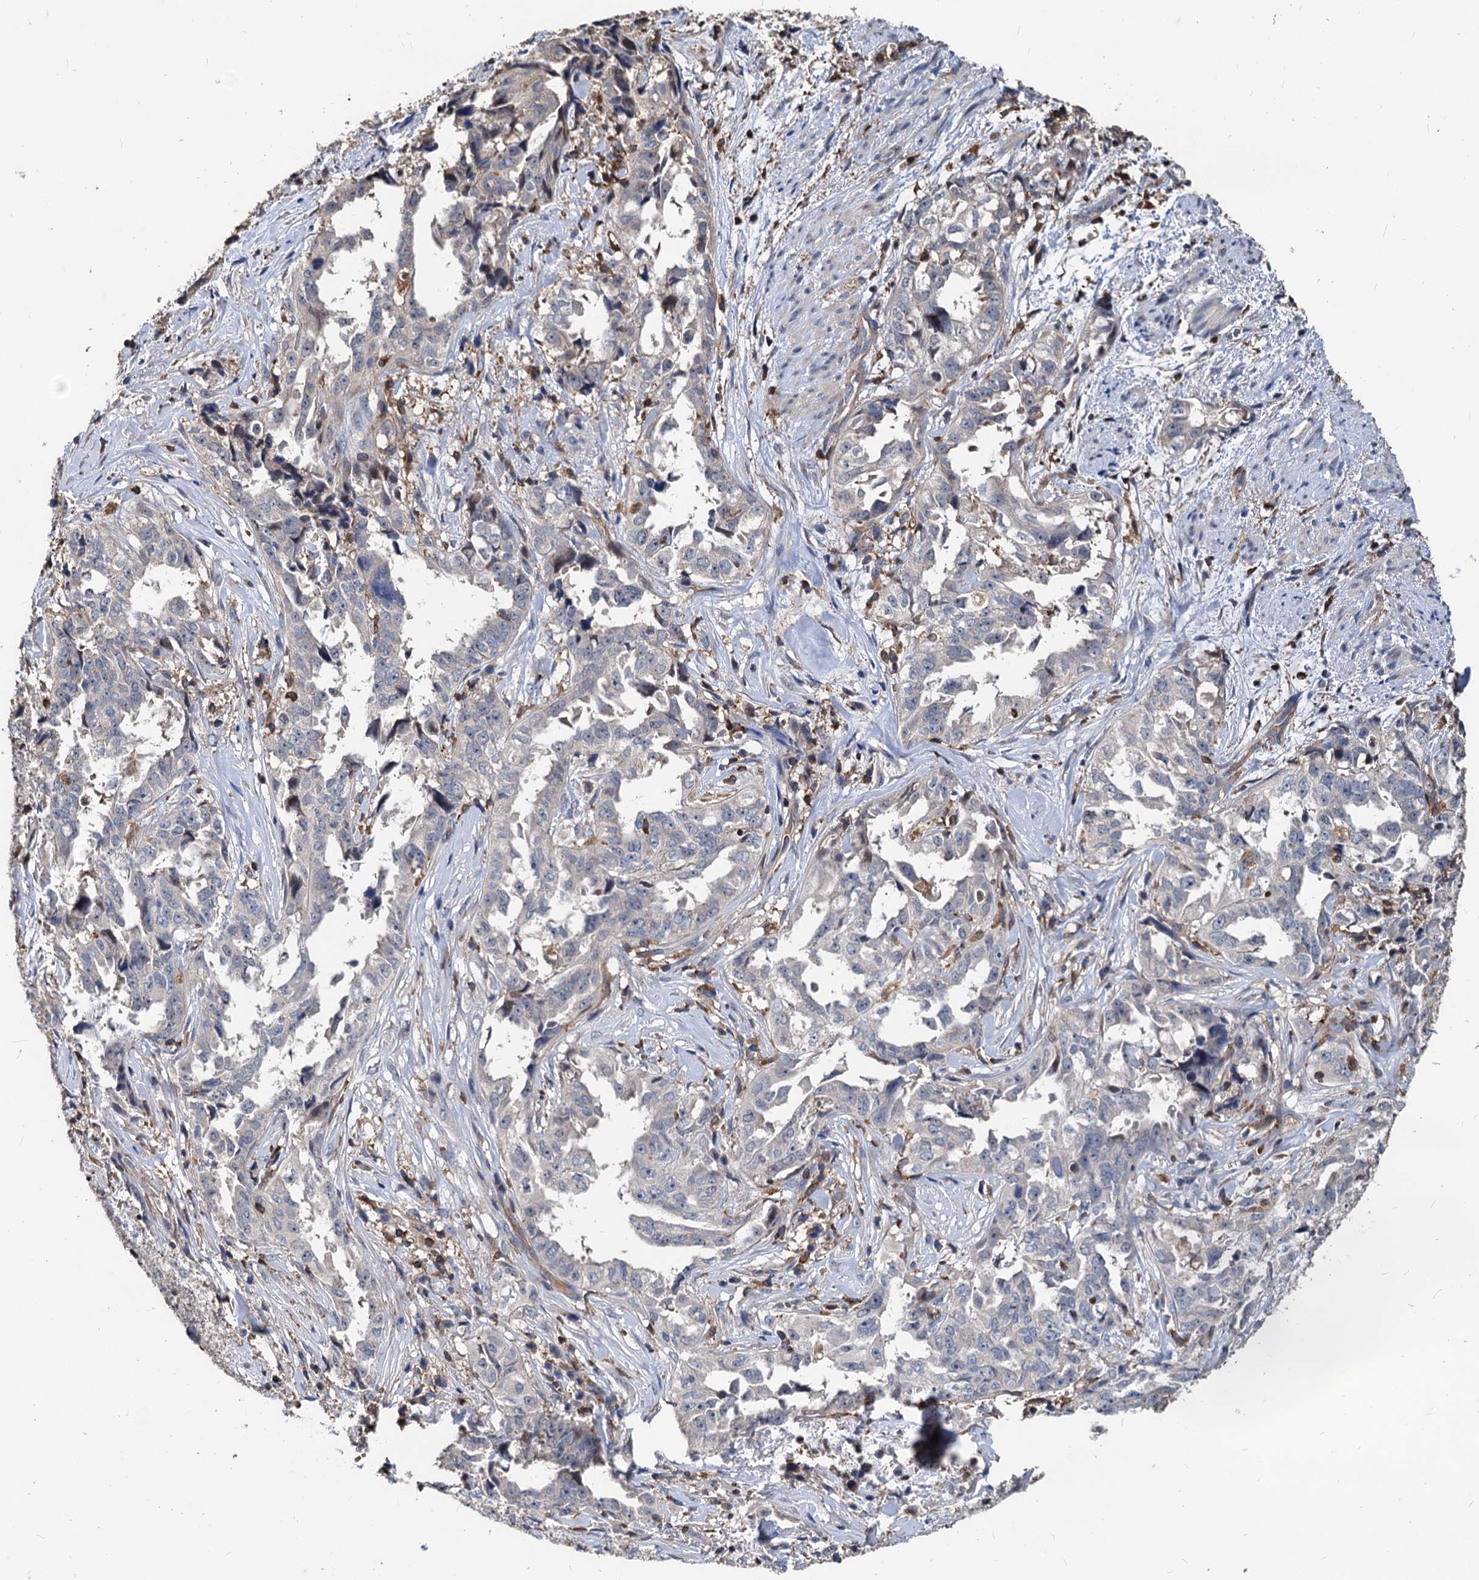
{"staining": {"intensity": "negative", "quantity": "none", "location": "none"}, "tissue": "endometrial cancer", "cell_type": "Tumor cells", "image_type": "cancer", "snomed": [{"axis": "morphology", "description": "Adenocarcinoma, NOS"}, {"axis": "topography", "description": "Endometrium"}], "caption": "Immunohistochemistry of human endometrial cancer (adenocarcinoma) exhibits no positivity in tumor cells.", "gene": "LCP2", "patient": {"sex": "female", "age": 65}}